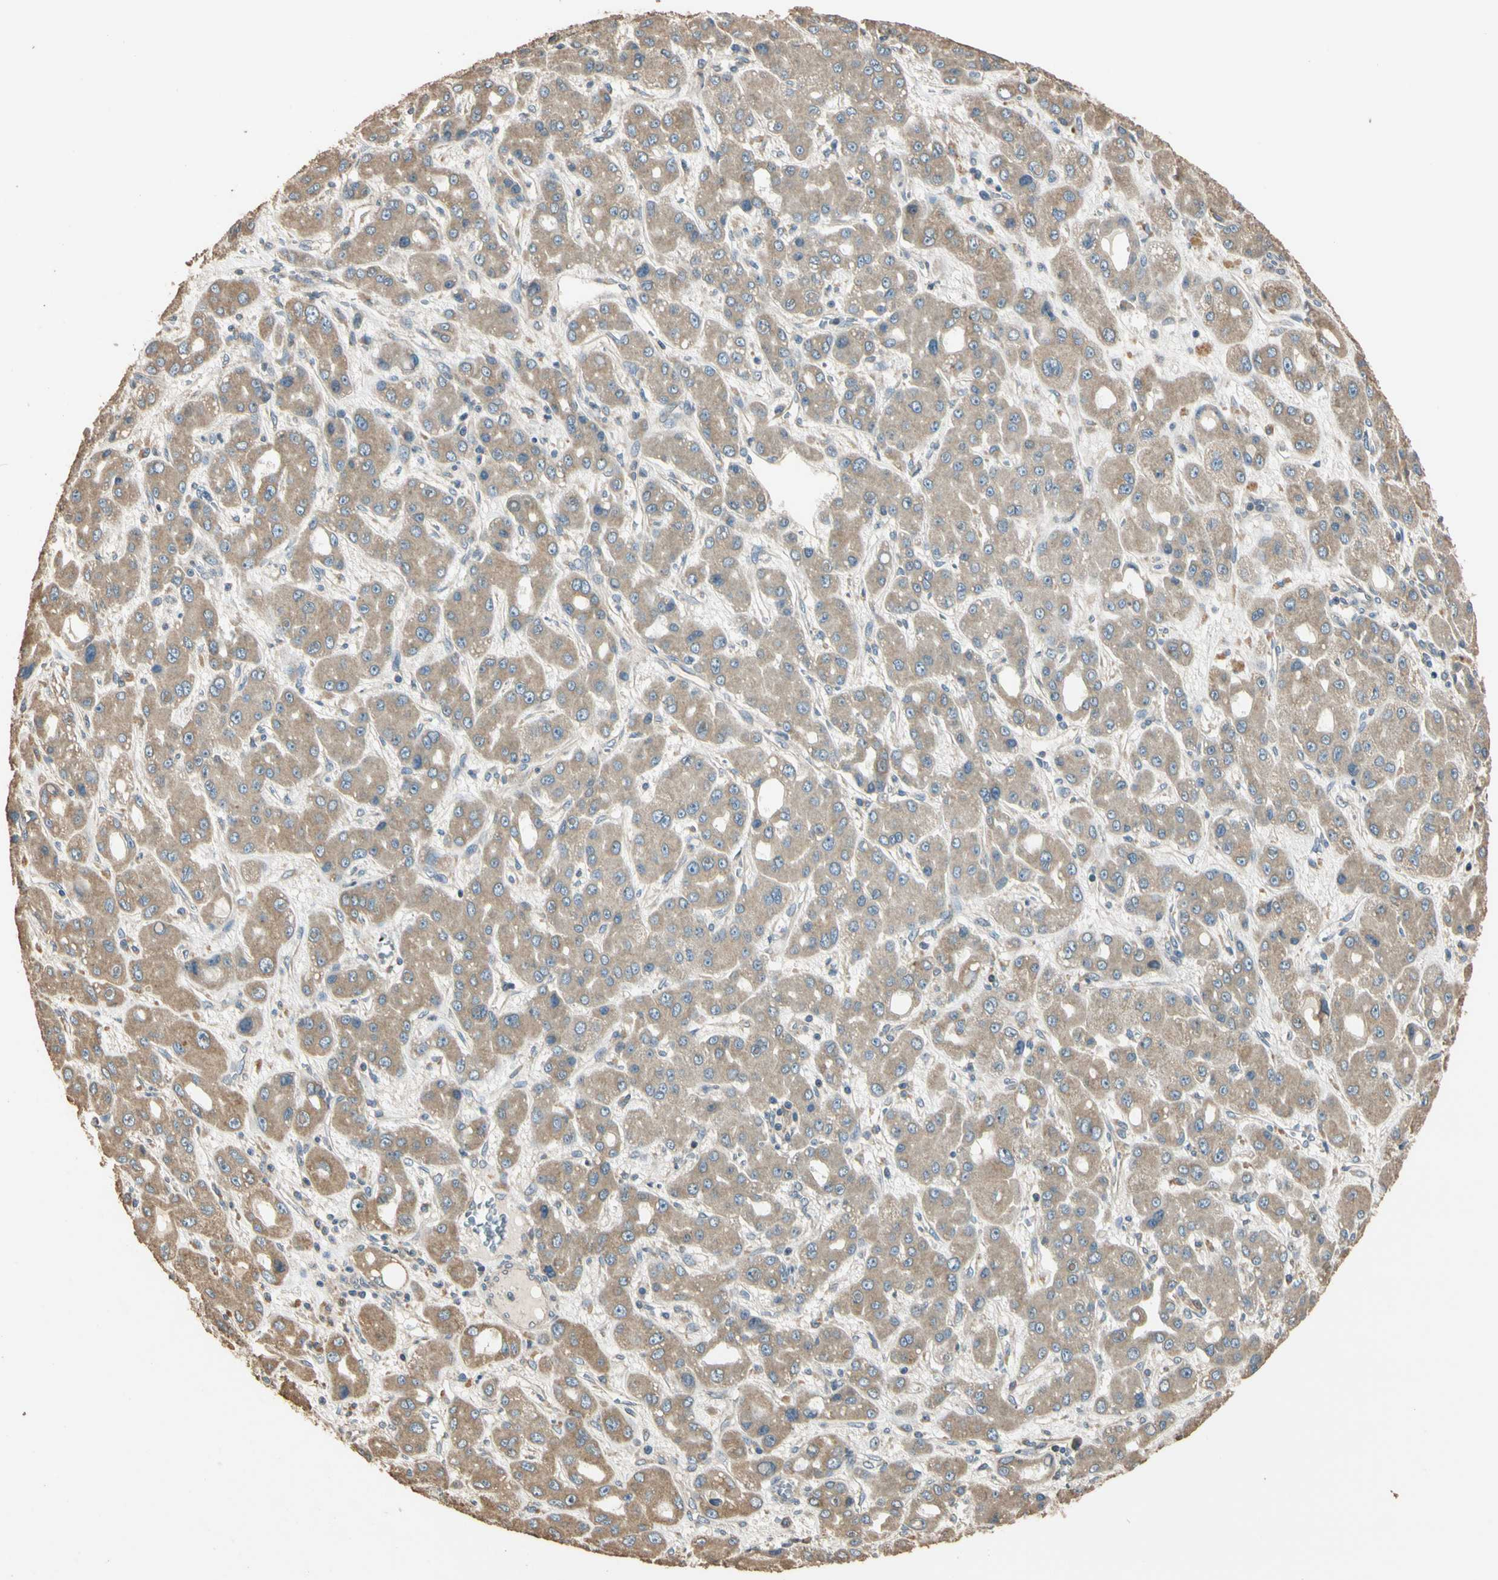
{"staining": {"intensity": "moderate", "quantity": ">75%", "location": "cytoplasmic/membranous"}, "tissue": "liver cancer", "cell_type": "Tumor cells", "image_type": "cancer", "snomed": [{"axis": "morphology", "description": "Carcinoma, Hepatocellular, NOS"}, {"axis": "topography", "description": "Liver"}], "caption": "Human liver hepatocellular carcinoma stained with a protein marker reveals moderate staining in tumor cells.", "gene": "STX18", "patient": {"sex": "male", "age": 55}}